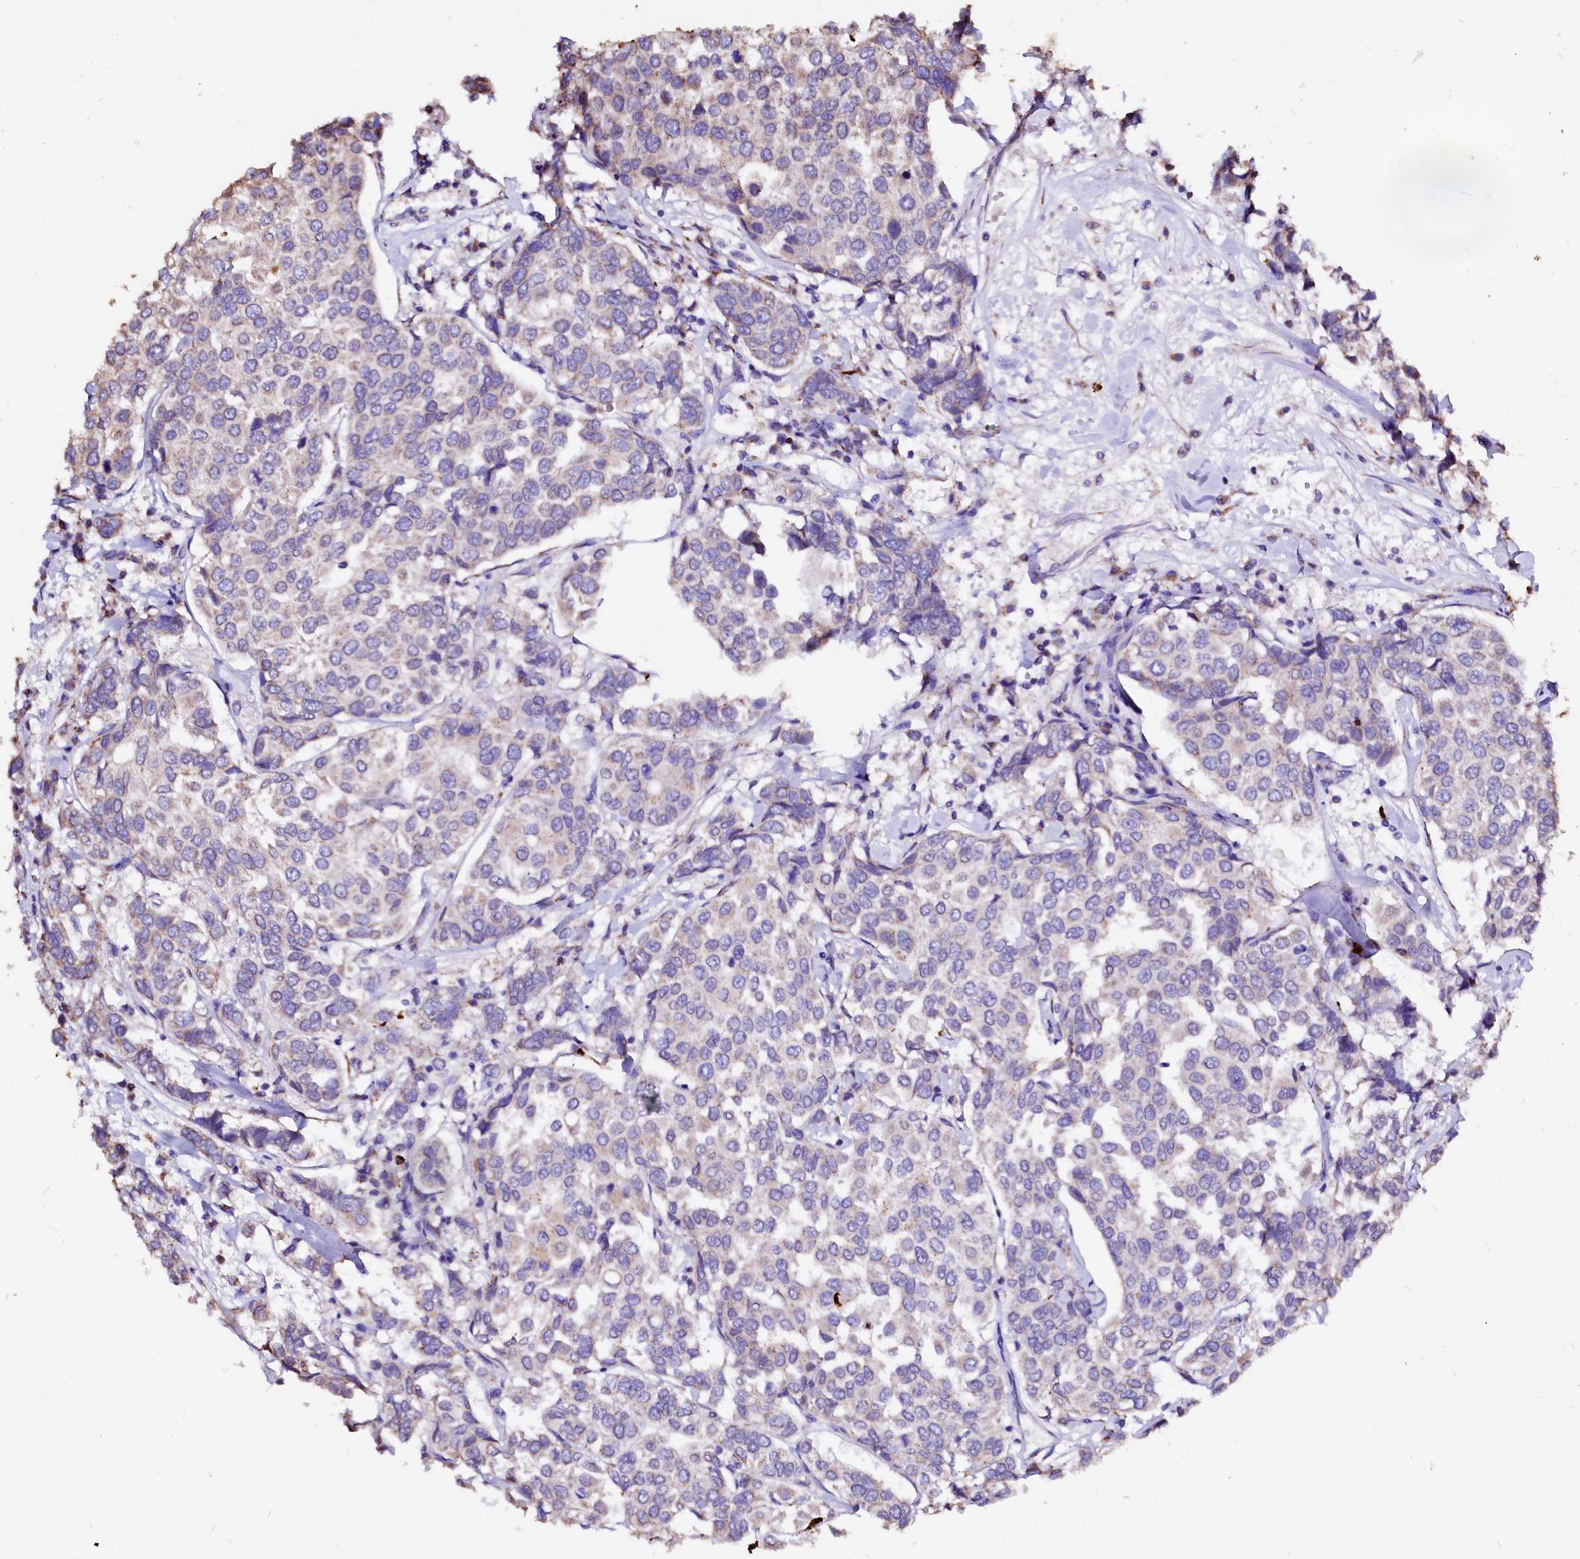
{"staining": {"intensity": "weak", "quantity": "<25%", "location": "cytoplasmic/membranous"}, "tissue": "breast cancer", "cell_type": "Tumor cells", "image_type": "cancer", "snomed": [{"axis": "morphology", "description": "Duct carcinoma"}, {"axis": "topography", "description": "Breast"}], "caption": "IHC image of breast invasive ductal carcinoma stained for a protein (brown), which exhibits no positivity in tumor cells.", "gene": "MAOB", "patient": {"sex": "female", "age": 55}}